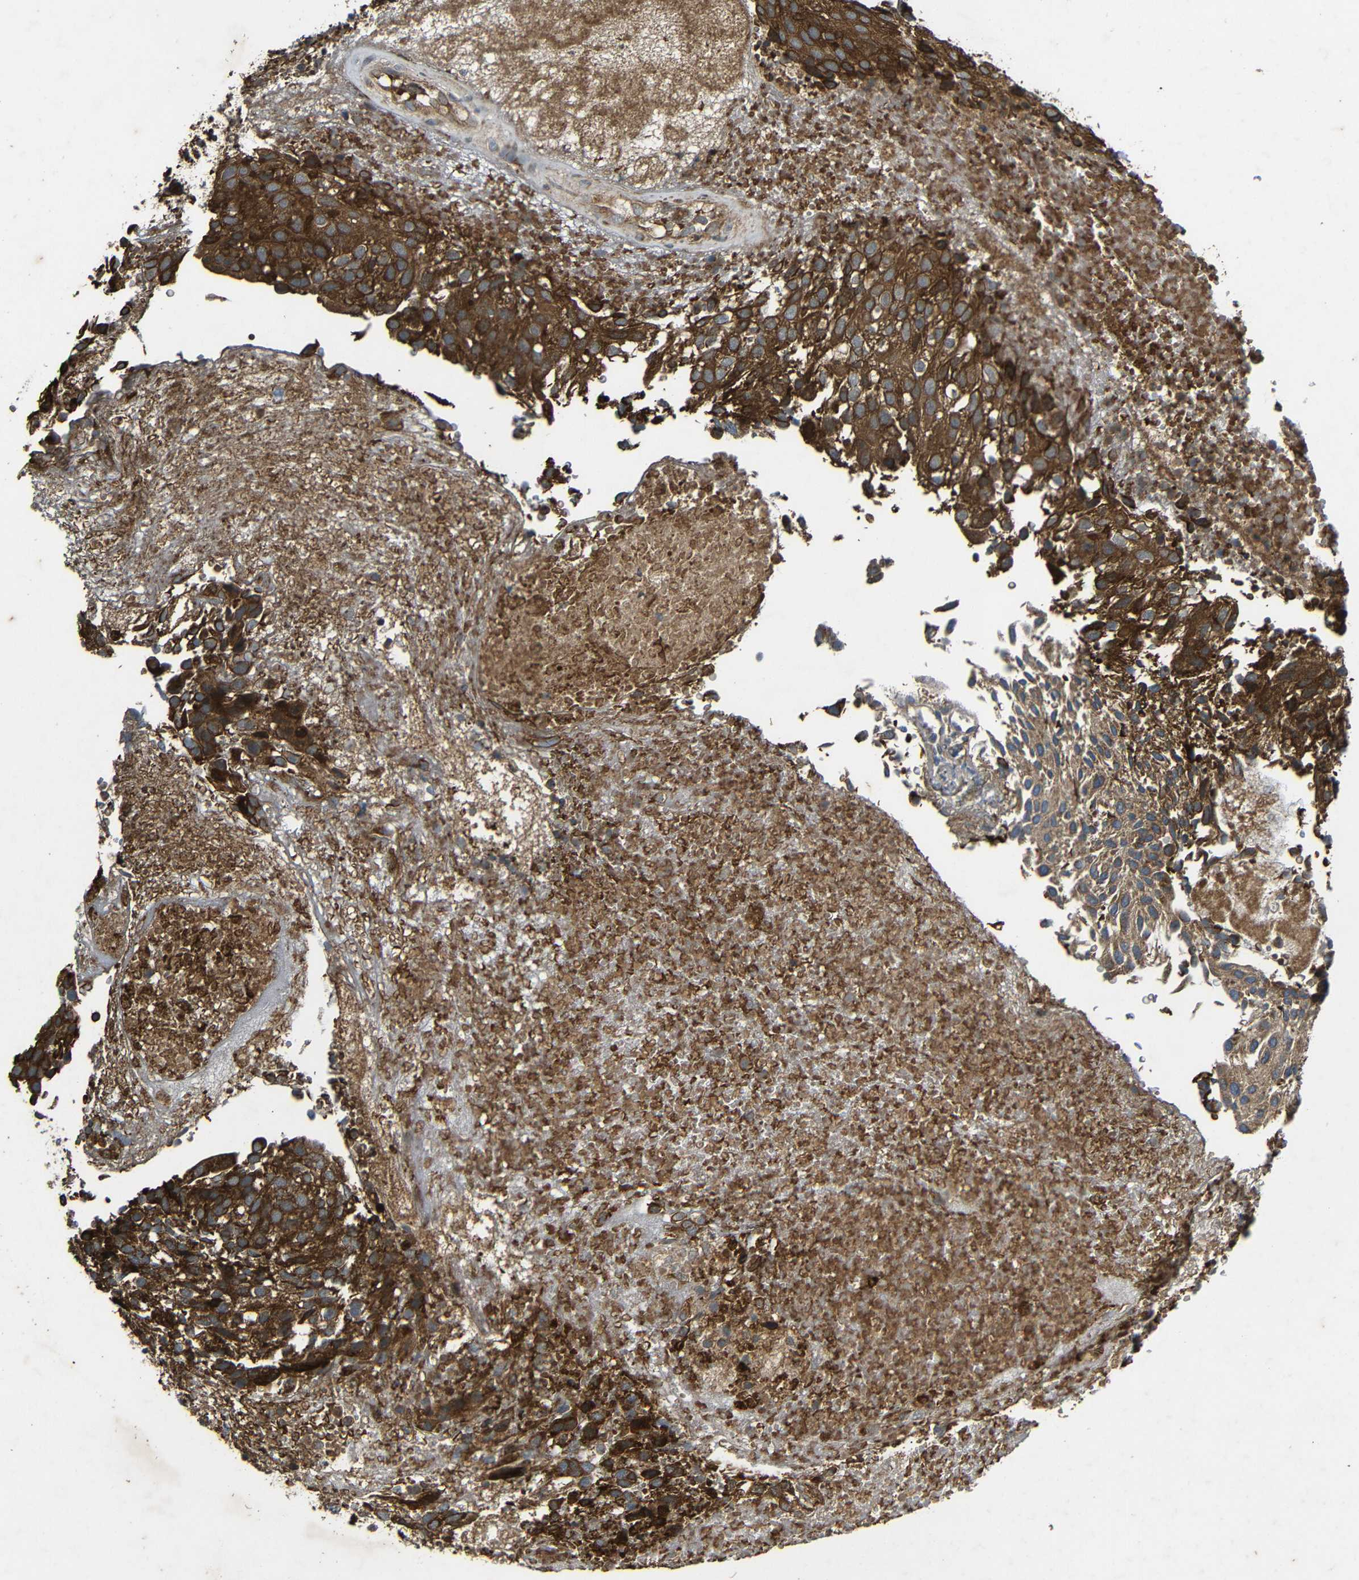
{"staining": {"intensity": "strong", "quantity": ">75%", "location": "cytoplasmic/membranous"}, "tissue": "urothelial cancer", "cell_type": "Tumor cells", "image_type": "cancer", "snomed": [{"axis": "morphology", "description": "Urothelial carcinoma, Low grade"}, {"axis": "topography", "description": "Urinary bladder"}], "caption": "Low-grade urothelial carcinoma stained with a protein marker reveals strong staining in tumor cells.", "gene": "TRPC1", "patient": {"sex": "male", "age": 78}}